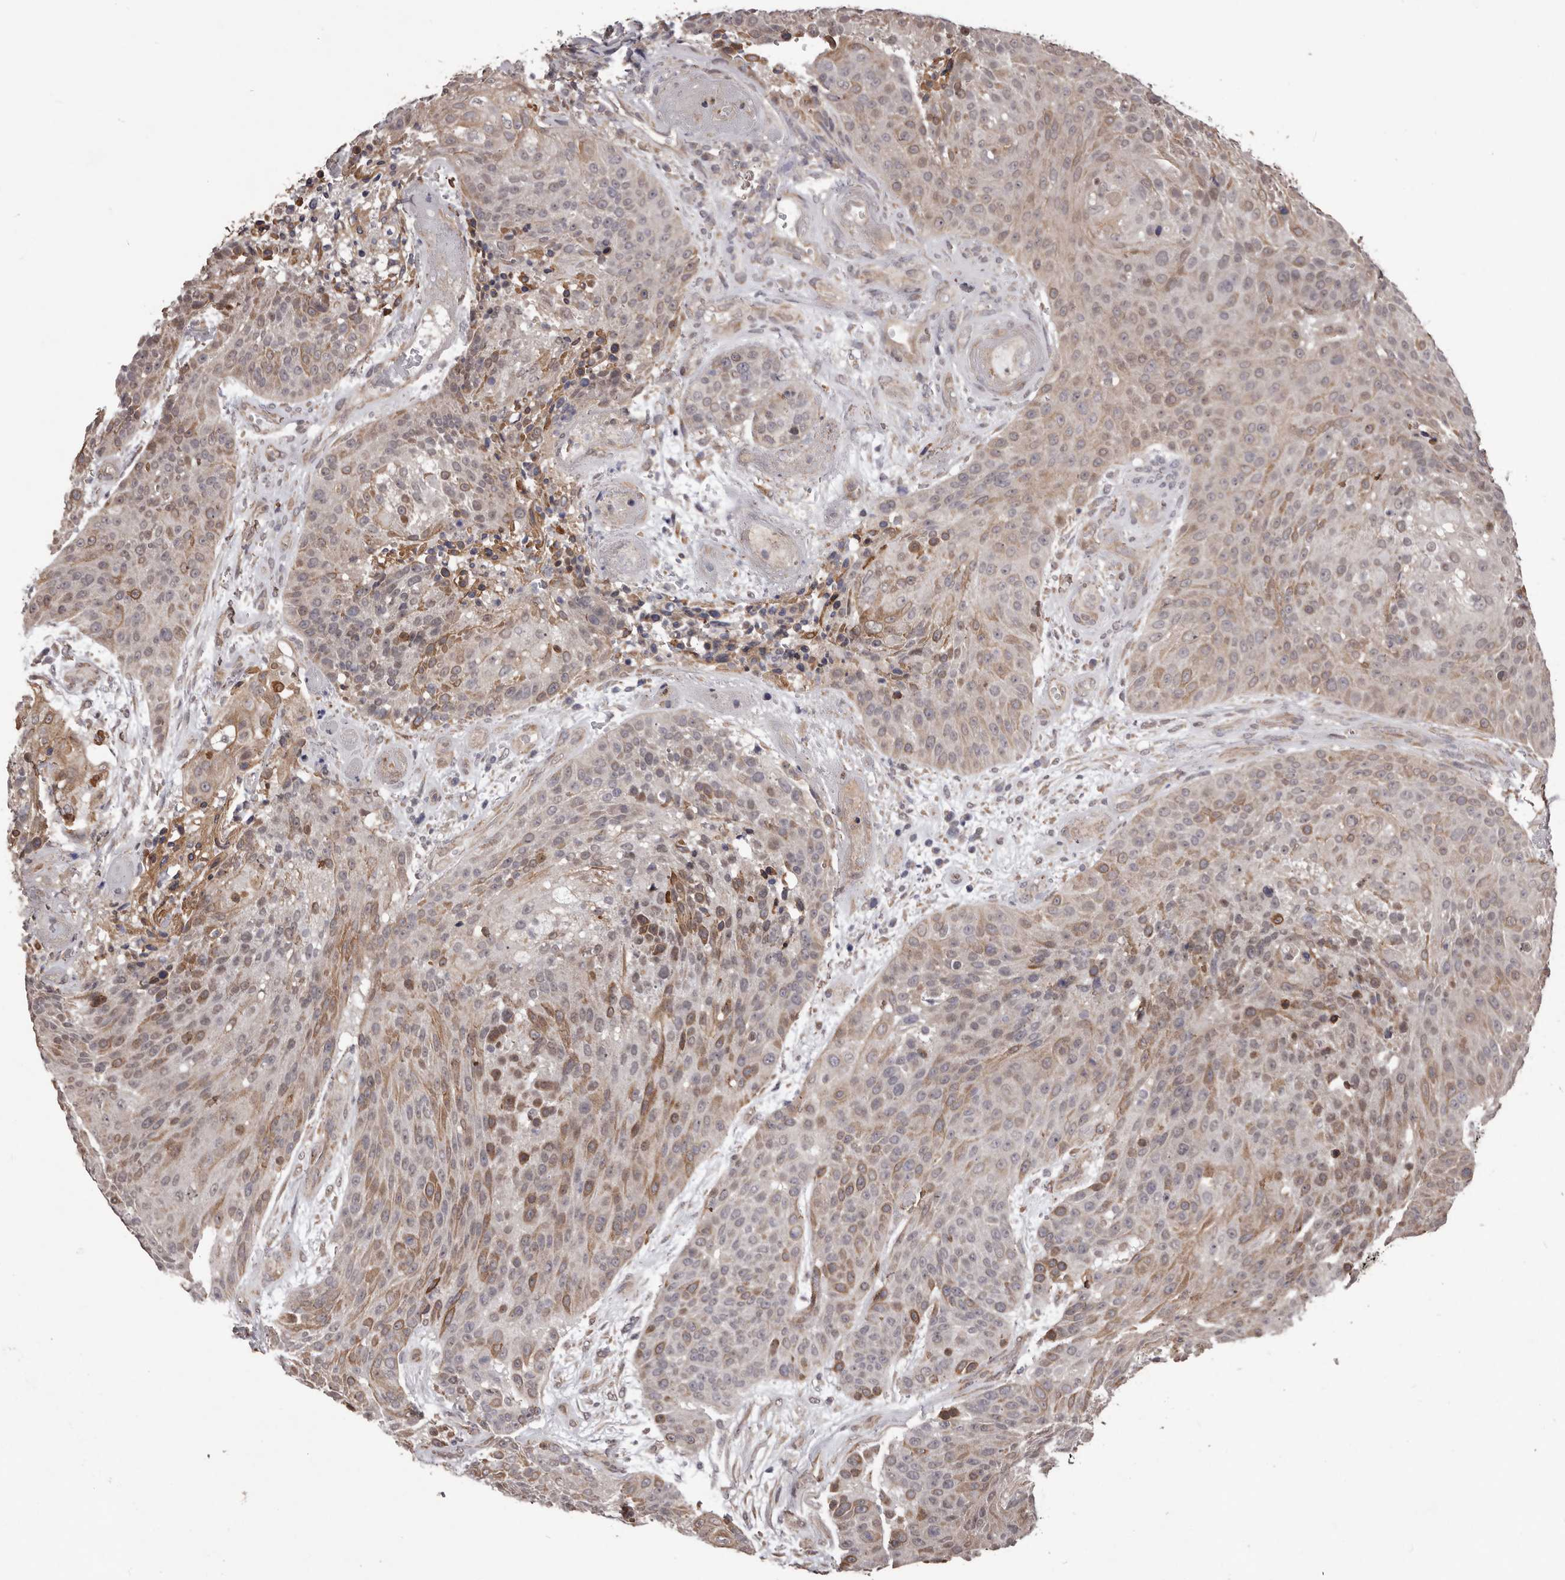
{"staining": {"intensity": "weak", "quantity": "25%-75%", "location": "cytoplasmic/membranous"}, "tissue": "urothelial cancer", "cell_type": "Tumor cells", "image_type": "cancer", "snomed": [{"axis": "morphology", "description": "Urothelial carcinoma, High grade"}, {"axis": "topography", "description": "Urinary bladder"}], "caption": "DAB (3,3'-diaminobenzidine) immunohistochemical staining of human urothelial cancer displays weak cytoplasmic/membranous protein staining in about 25%-75% of tumor cells.", "gene": "CELF3", "patient": {"sex": "female", "age": 63}}